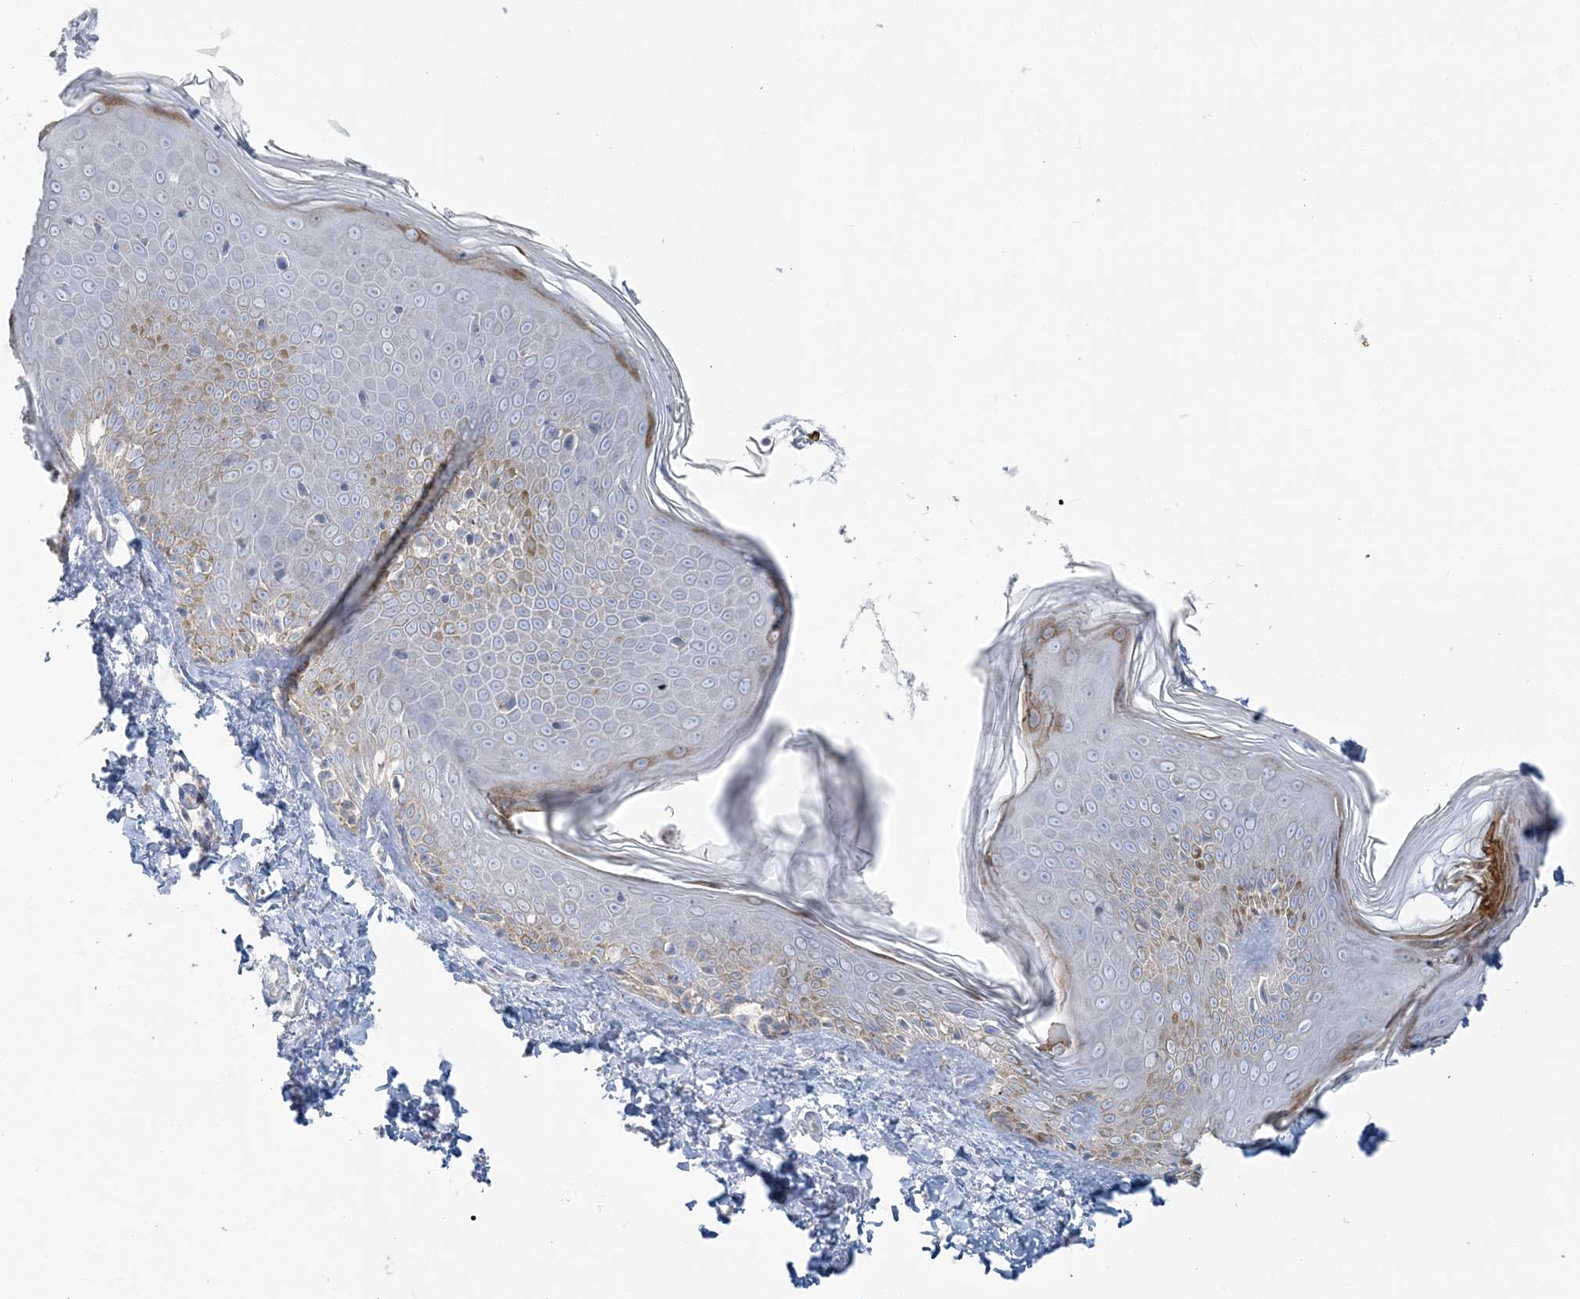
{"staining": {"intensity": "negative", "quantity": "none", "location": "none"}, "tissue": "skin", "cell_type": "Fibroblasts", "image_type": "normal", "snomed": [{"axis": "morphology", "description": "Normal tissue, NOS"}, {"axis": "topography", "description": "Skin"}], "caption": "DAB (3,3'-diaminobenzidine) immunohistochemical staining of benign human skin demonstrates no significant expression in fibroblasts. (Brightfield microscopy of DAB (3,3'-diaminobenzidine) immunohistochemistry at high magnification).", "gene": "CCNJ", "patient": {"sex": "male", "age": 37}}